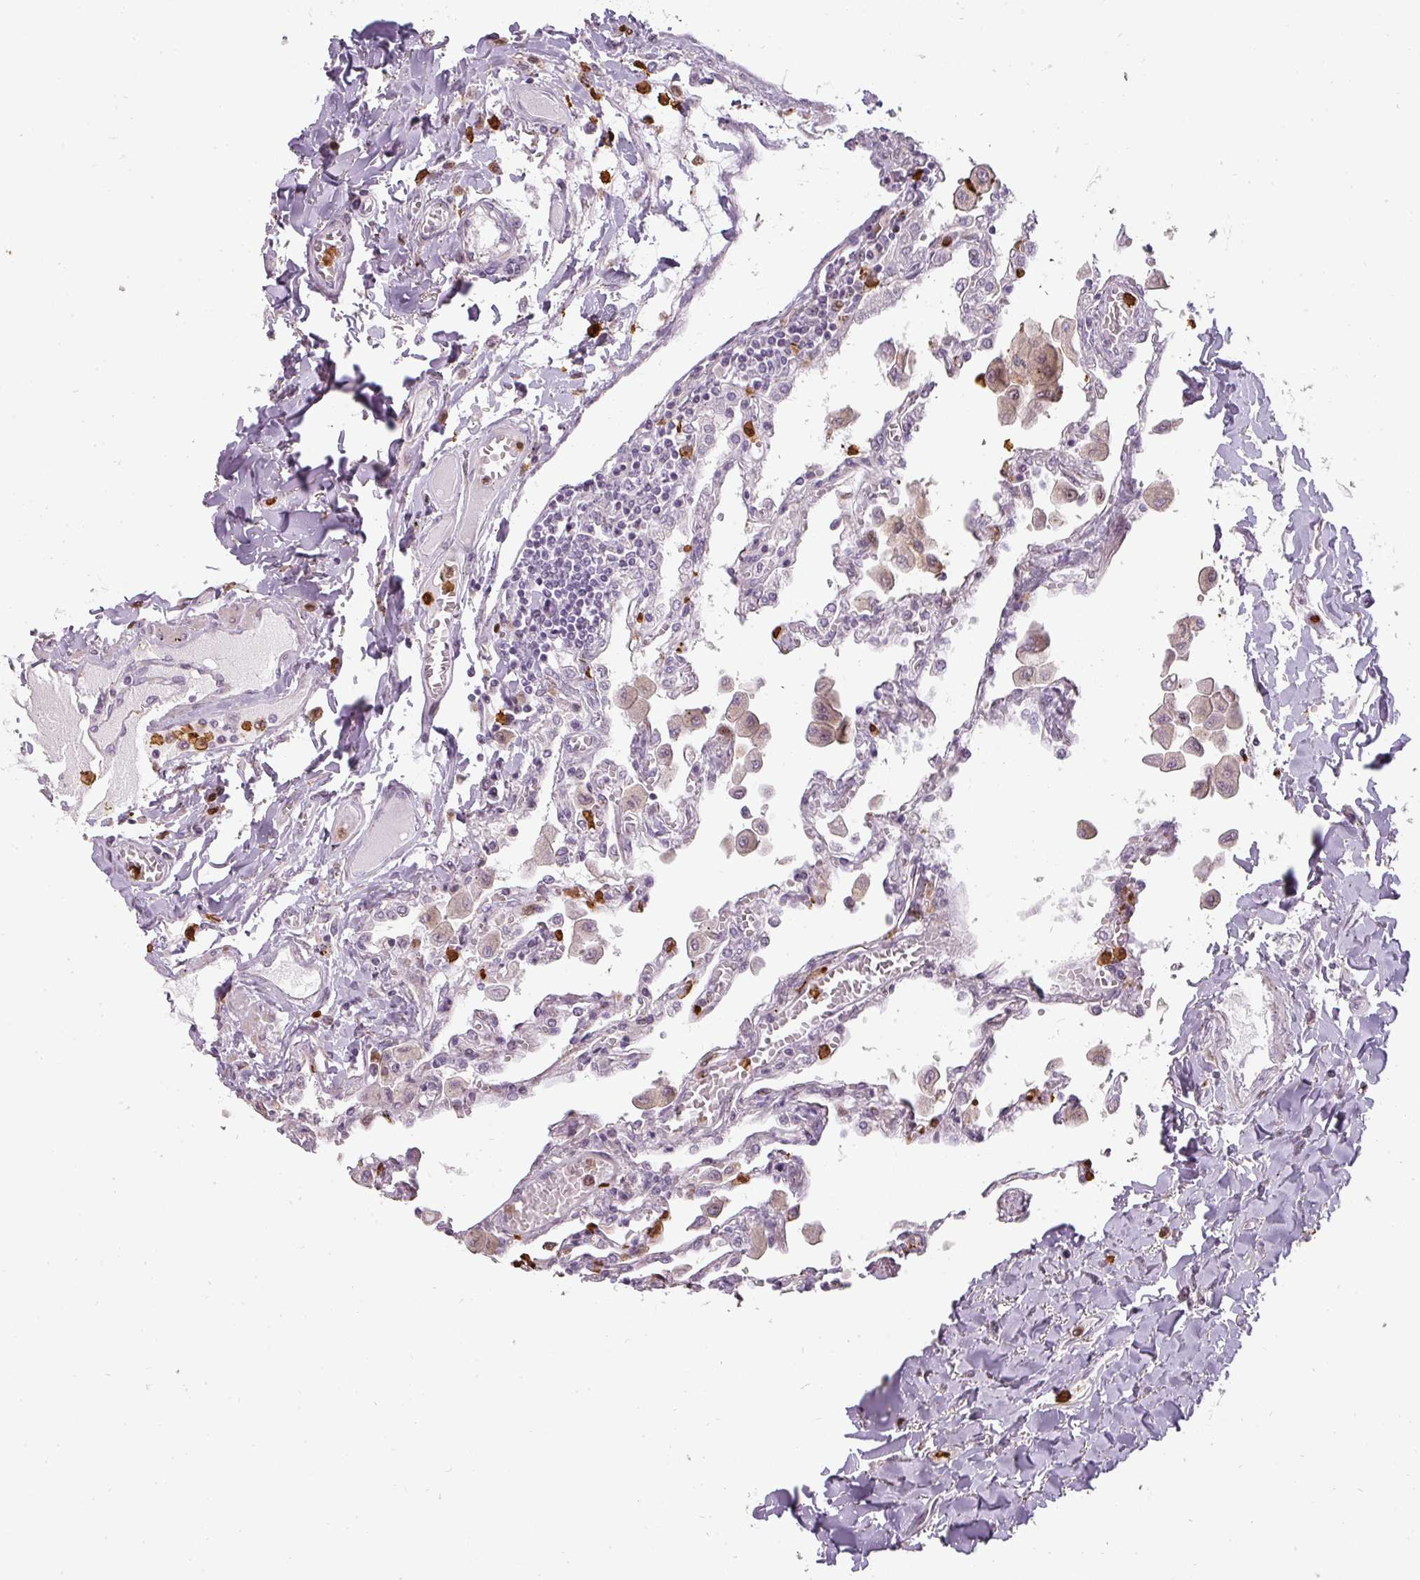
{"staining": {"intensity": "negative", "quantity": "none", "location": "none"}, "tissue": "lung", "cell_type": "Alveolar cells", "image_type": "normal", "snomed": [{"axis": "morphology", "description": "Normal tissue, NOS"}, {"axis": "topography", "description": "Bronchus"}, {"axis": "topography", "description": "Lung"}], "caption": "DAB (3,3'-diaminobenzidine) immunohistochemical staining of benign lung displays no significant expression in alveolar cells. (DAB immunohistochemistry (IHC) with hematoxylin counter stain).", "gene": "BIK", "patient": {"sex": "female", "age": 49}}